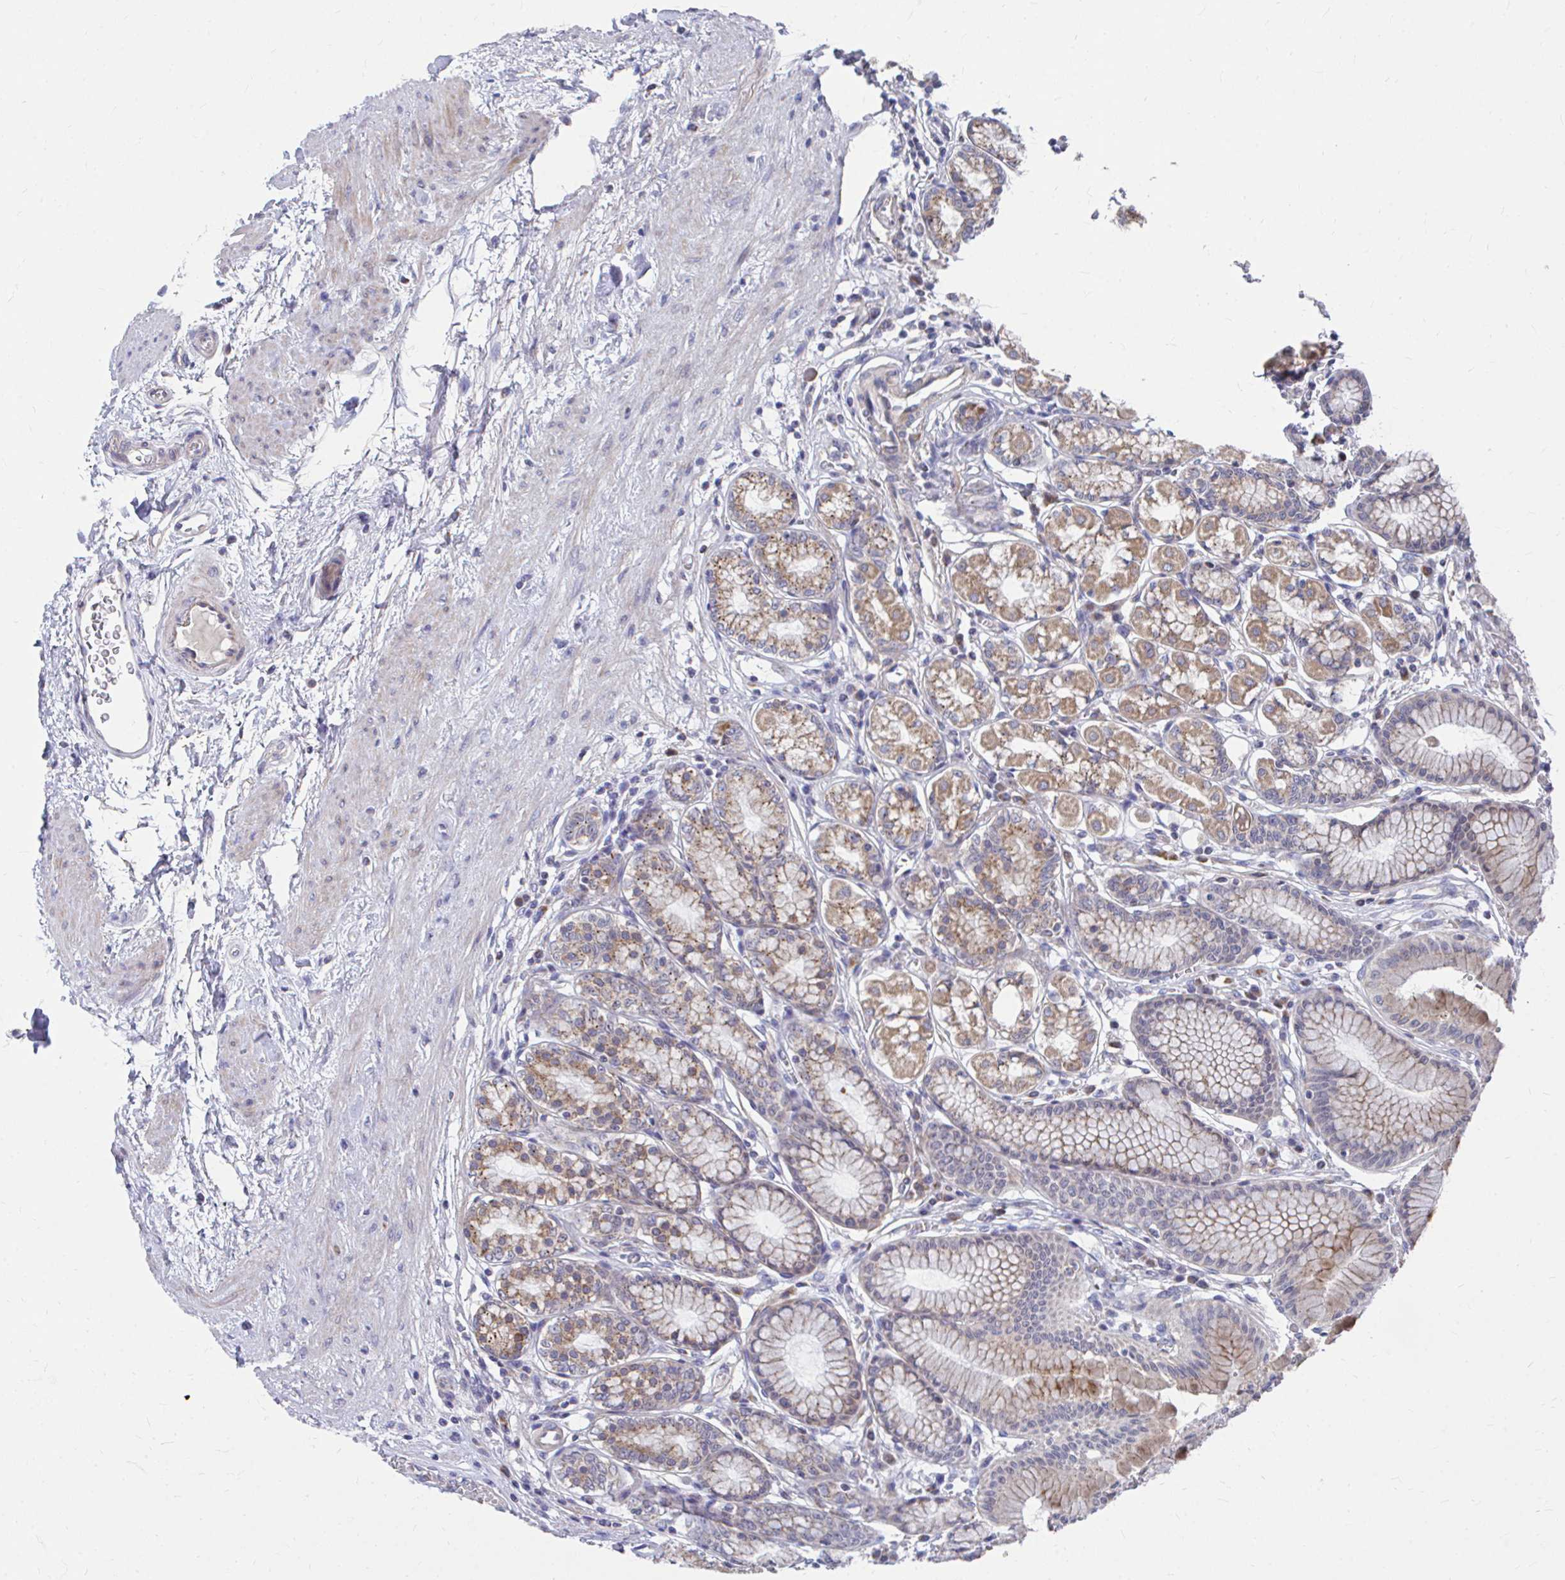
{"staining": {"intensity": "moderate", "quantity": ">75%", "location": "cytoplasmic/membranous"}, "tissue": "stomach", "cell_type": "Glandular cells", "image_type": "normal", "snomed": [{"axis": "morphology", "description": "Normal tissue, NOS"}, {"axis": "topography", "description": "Stomach"}, {"axis": "topography", "description": "Stomach, lower"}], "caption": "Glandular cells demonstrate medium levels of moderate cytoplasmic/membranous positivity in approximately >75% of cells in benign human stomach.", "gene": "PEX3", "patient": {"sex": "male", "age": 76}}